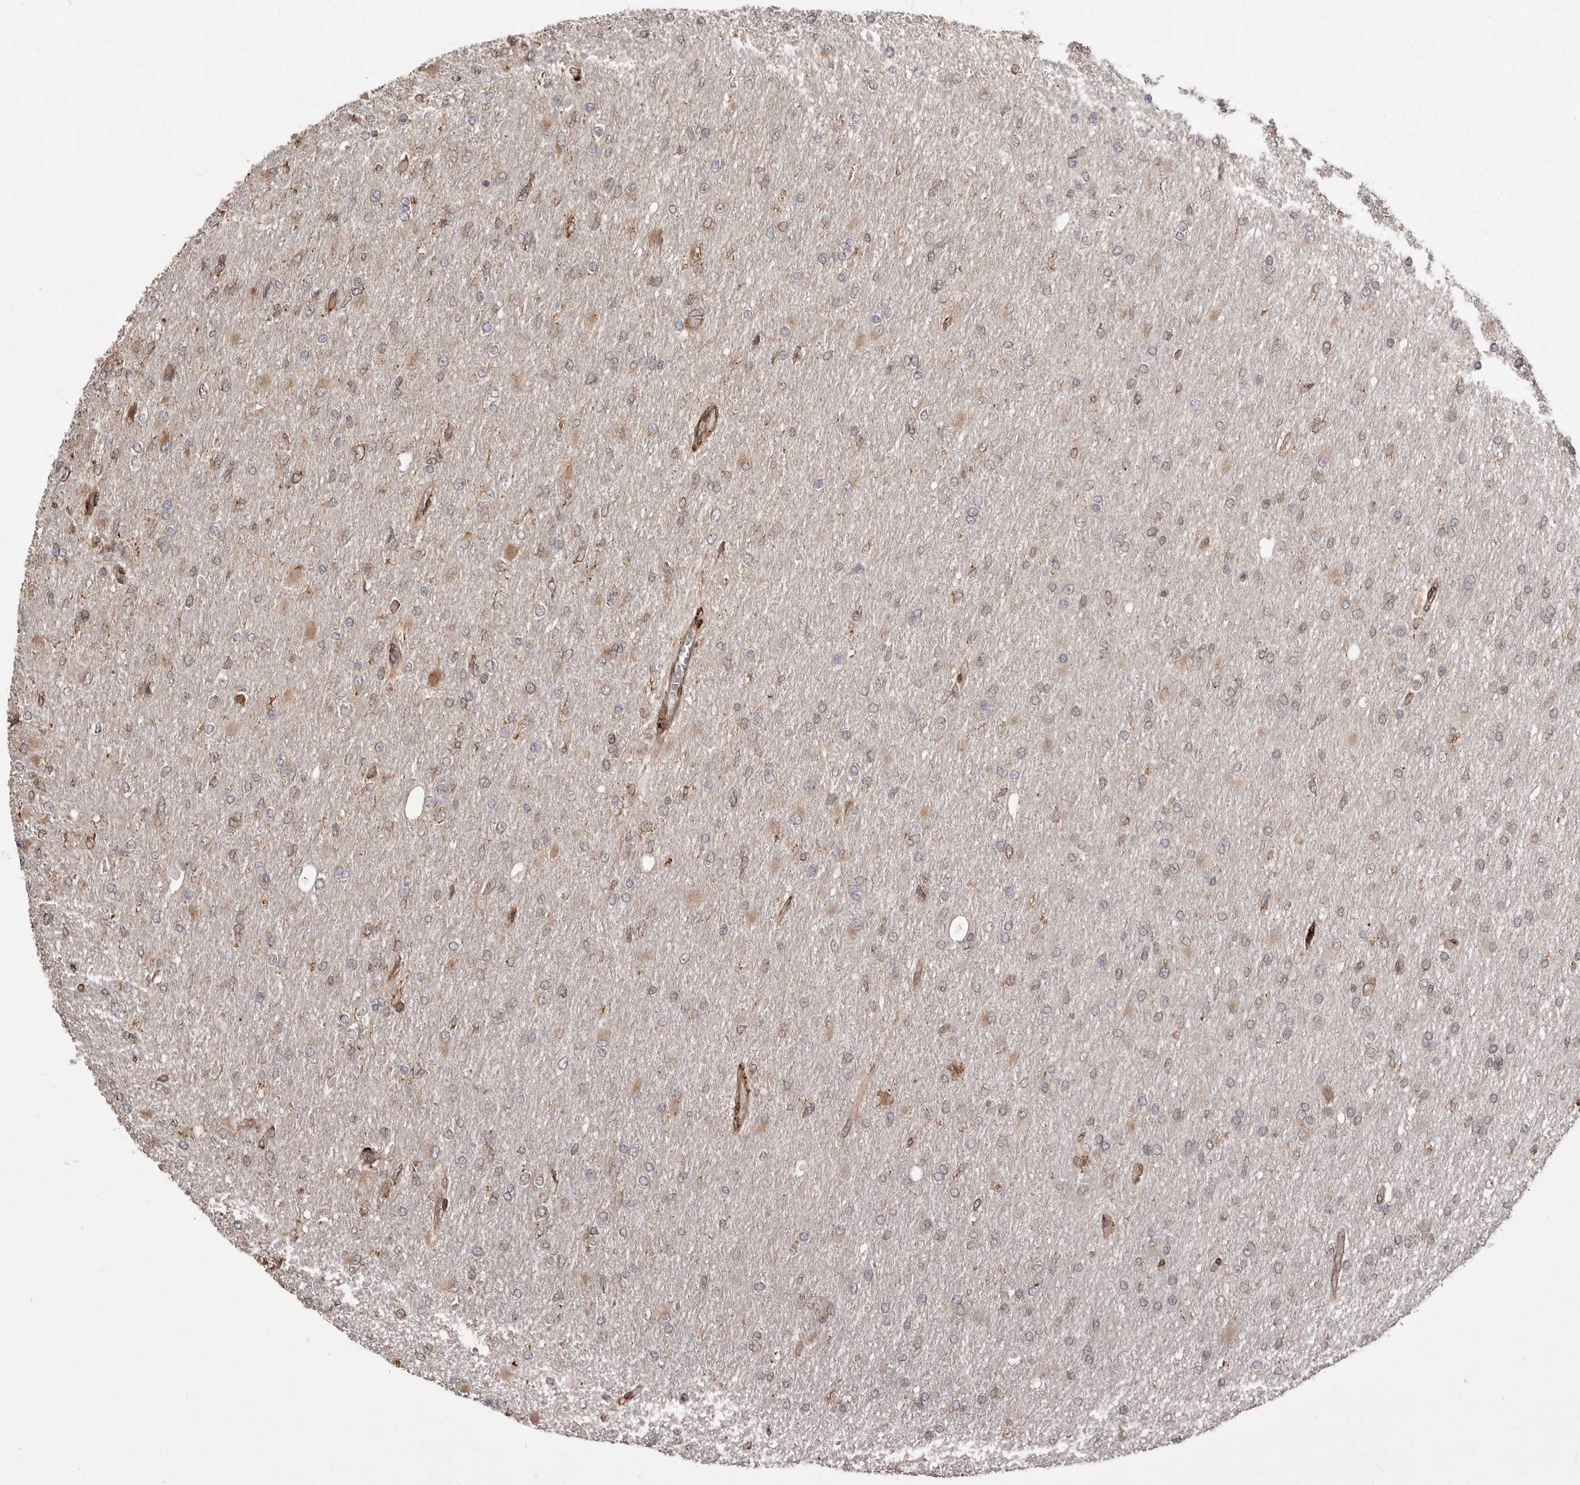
{"staining": {"intensity": "weak", "quantity": "<25%", "location": "cytoplasmic/membranous"}, "tissue": "glioma", "cell_type": "Tumor cells", "image_type": "cancer", "snomed": [{"axis": "morphology", "description": "Glioma, malignant, High grade"}, {"axis": "topography", "description": "Cerebral cortex"}], "caption": "Protein analysis of glioma displays no significant expression in tumor cells. (IHC, brightfield microscopy, high magnification).", "gene": "NUP43", "patient": {"sex": "female", "age": 36}}